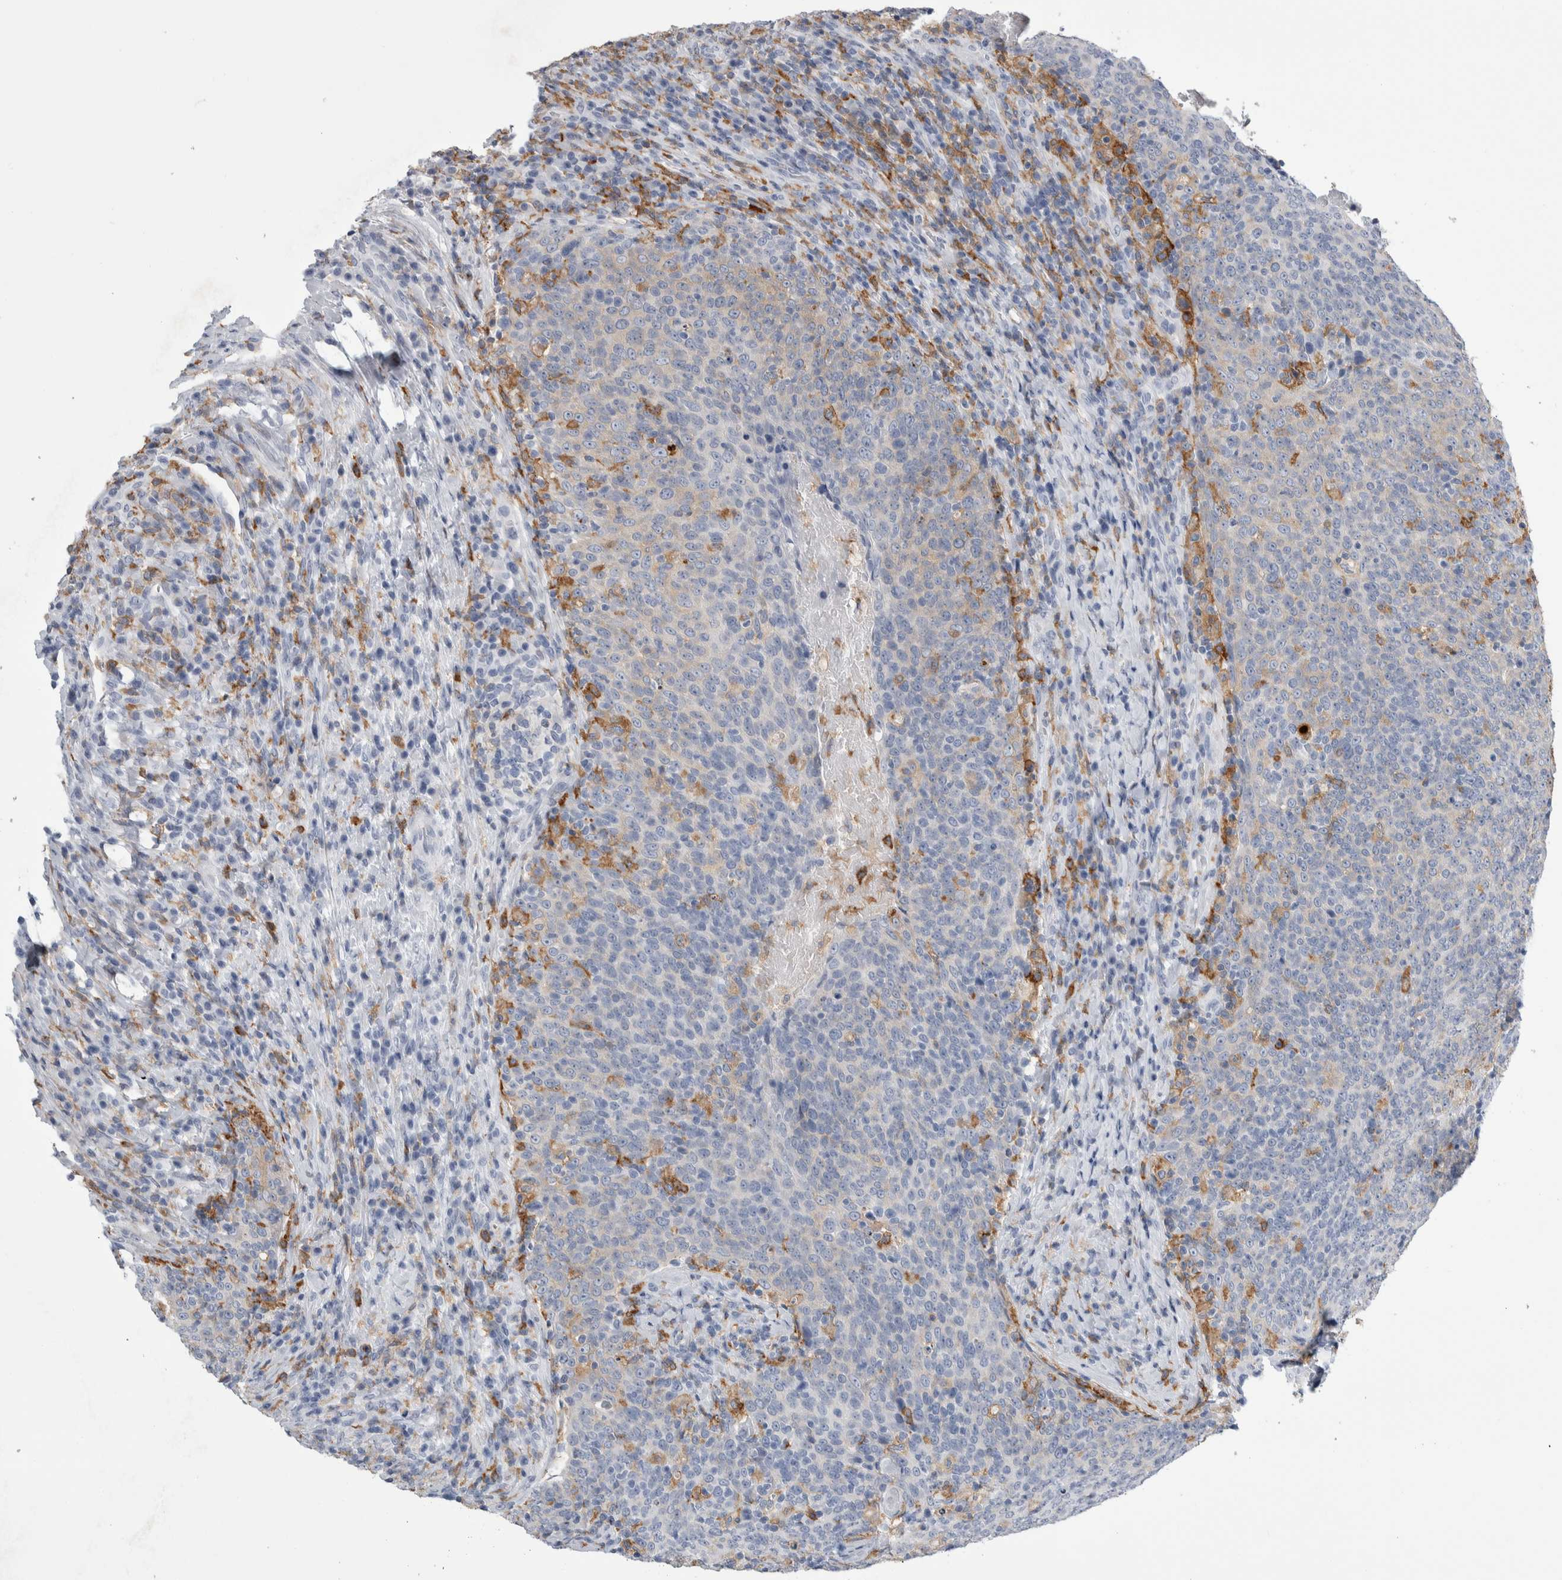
{"staining": {"intensity": "weak", "quantity": "<25%", "location": "cytoplasmic/membranous"}, "tissue": "head and neck cancer", "cell_type": "Tumor cells", "image_type": "cancer", "snomed": [{"axis": "morphology", "description": "Squamous cell carcinoma, NOS"}, {"axis": "morphology", "description": "Squamous cell carcinoma, metastatic, NOS"}, {"axis": "topography", "description": "Lymph node"}, {"axis": "topography", "description": "Head-Neck"}], "caption": "Immunohistochemistry (IHC) micrograph of head and neck cancer (squamous cell carcinoma) stained for a protein (brown), which reveals no expression in tumor cells.", "gene": "SKAP2", "patient": {"sex": "male", "age": 62}}